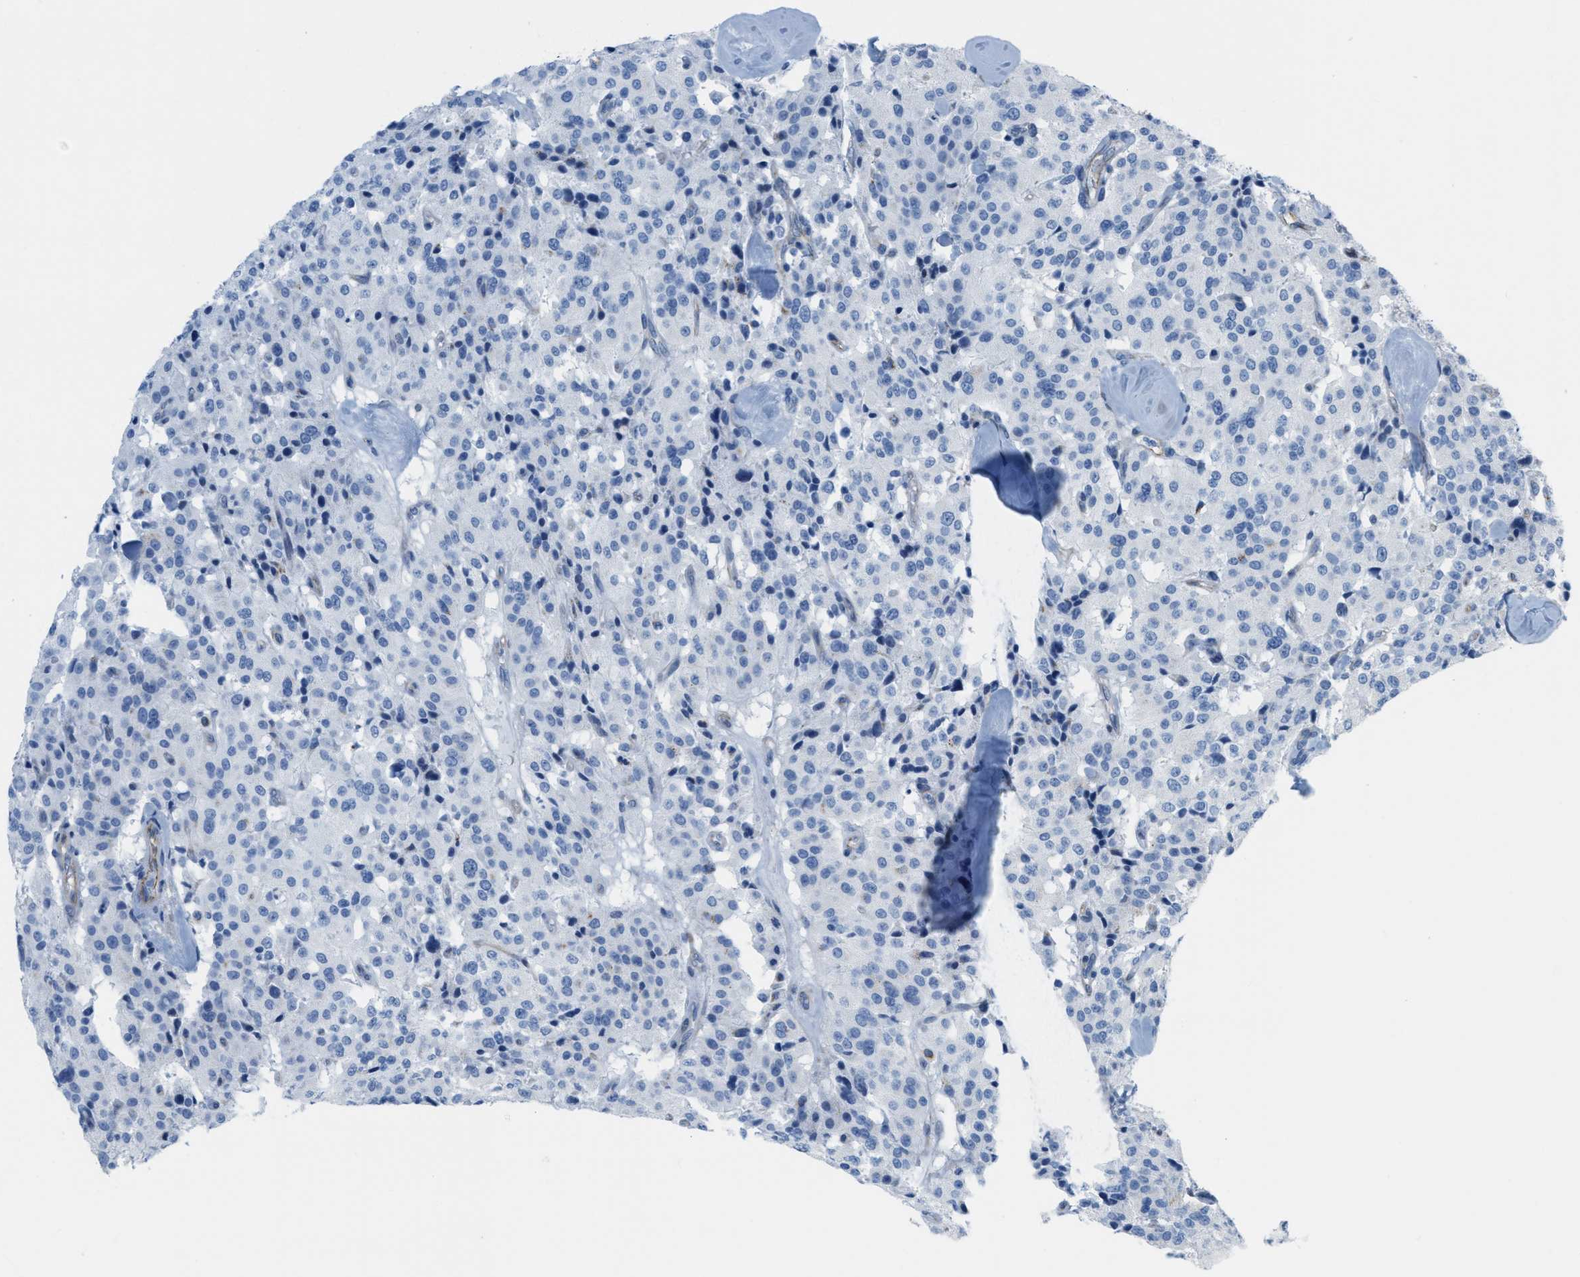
{"staining": {"intensity": "negative", "quantity": "none", "location": "none"}, "tissue": "carcinoid", "cell_type": "Tumor cells", "image_type": "cancer", "snomed": [{"axis": "morphology", "description": "Carcinoid, malignant, NOS"}, {"axis": "topography", "description": "Lung"}], "caption": "An image of malignant carcinoid stained for a protein shows no brown staining in tumor cells.", "gene": "SLC12A1", "patient": {"sex": "male", "age": 30}}